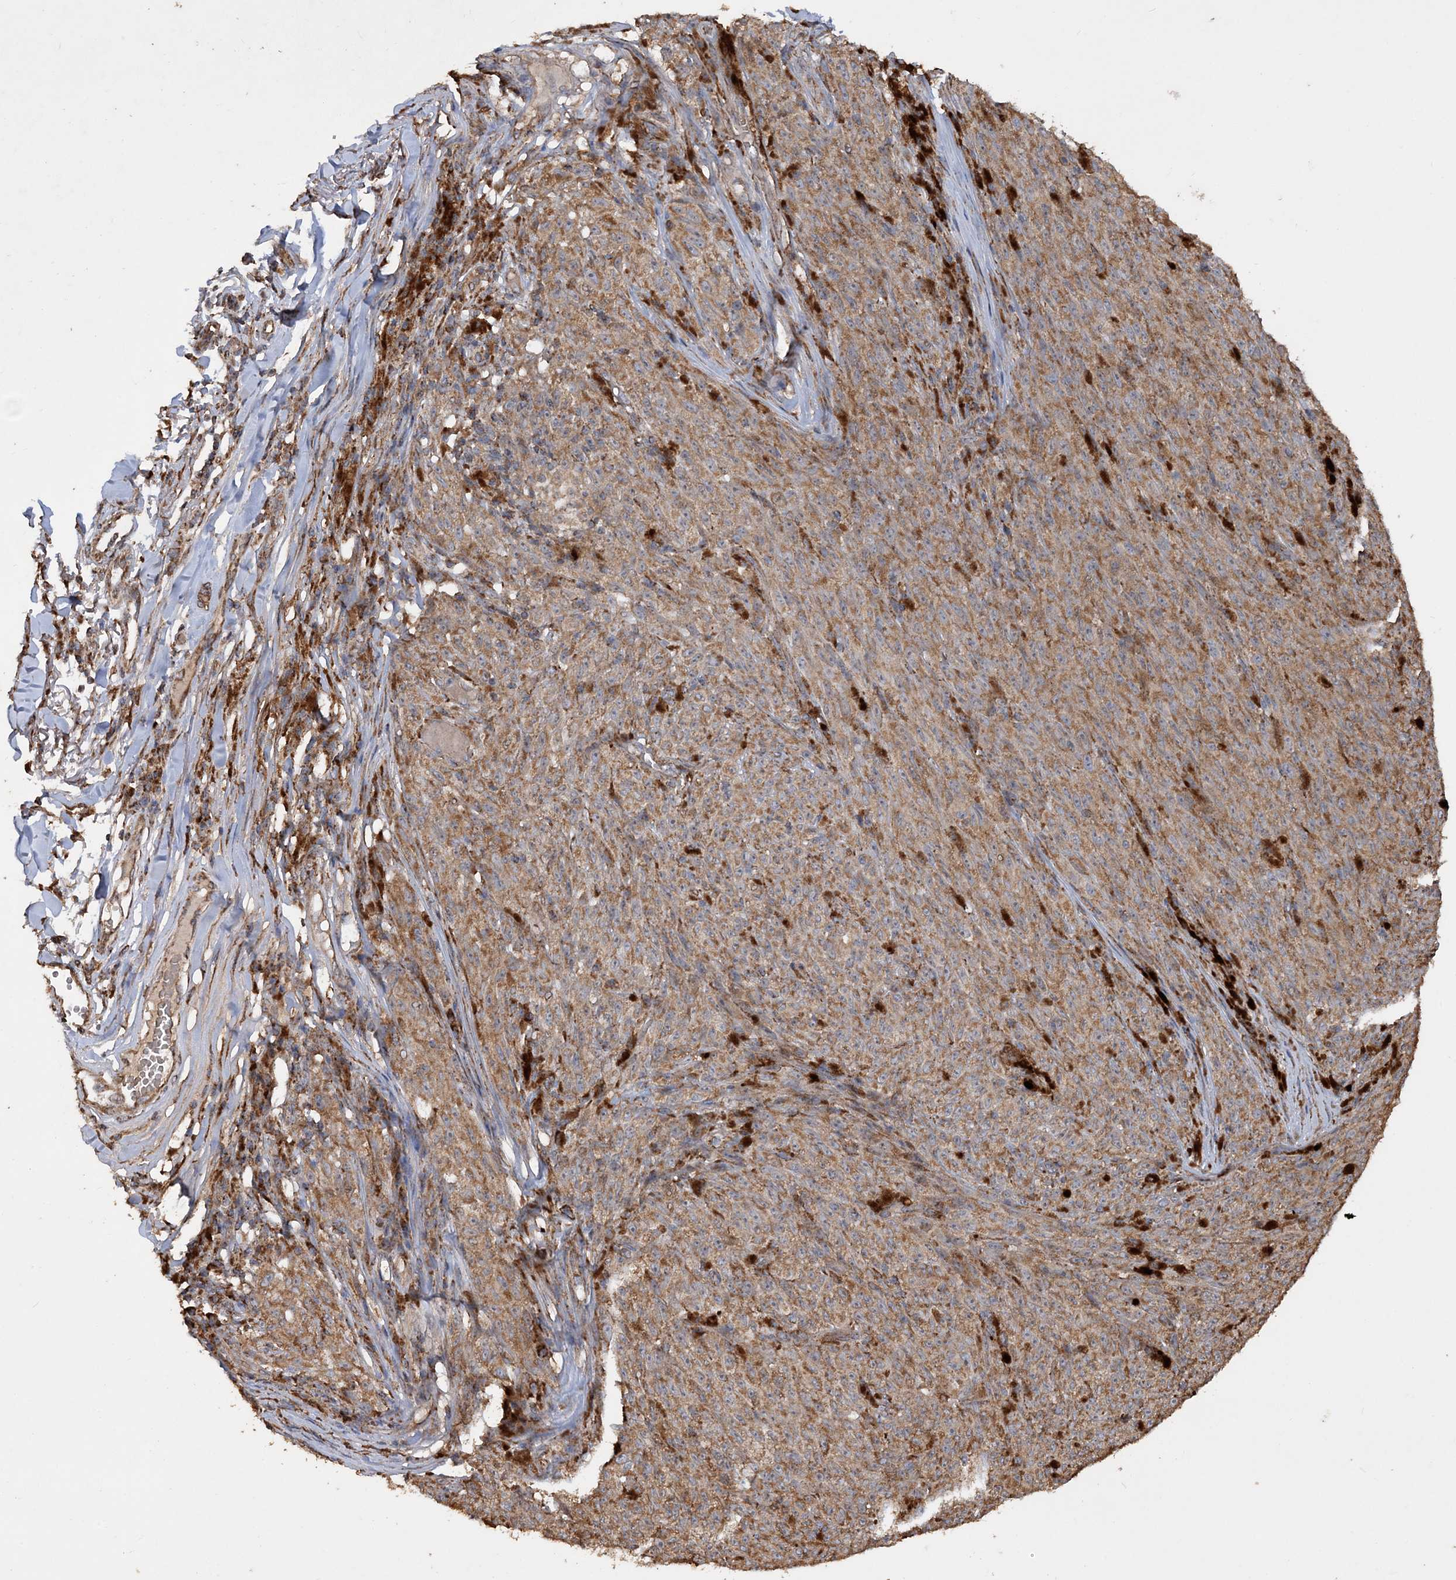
{"staining": {"intensity": "moderate", "quantity": ">75%", "location": "cytoplasmic/membranous"}, "tissue": "melanoma", "cell_type": "Tumor cells", "image_type": "cancer", "snomed": [{"axis": "morphology", "description": "Malignant melanoma, NOS"}, {"axis": "topography", "description": "Skin"}], "caption": "This is a micrograph of IHC staining of malignant melanoma, which shows moderate staining in the cytoplasmic/membranous of tumor cells.", "gene": "POC5", "patient": {"sex": "female", "age": 82}}